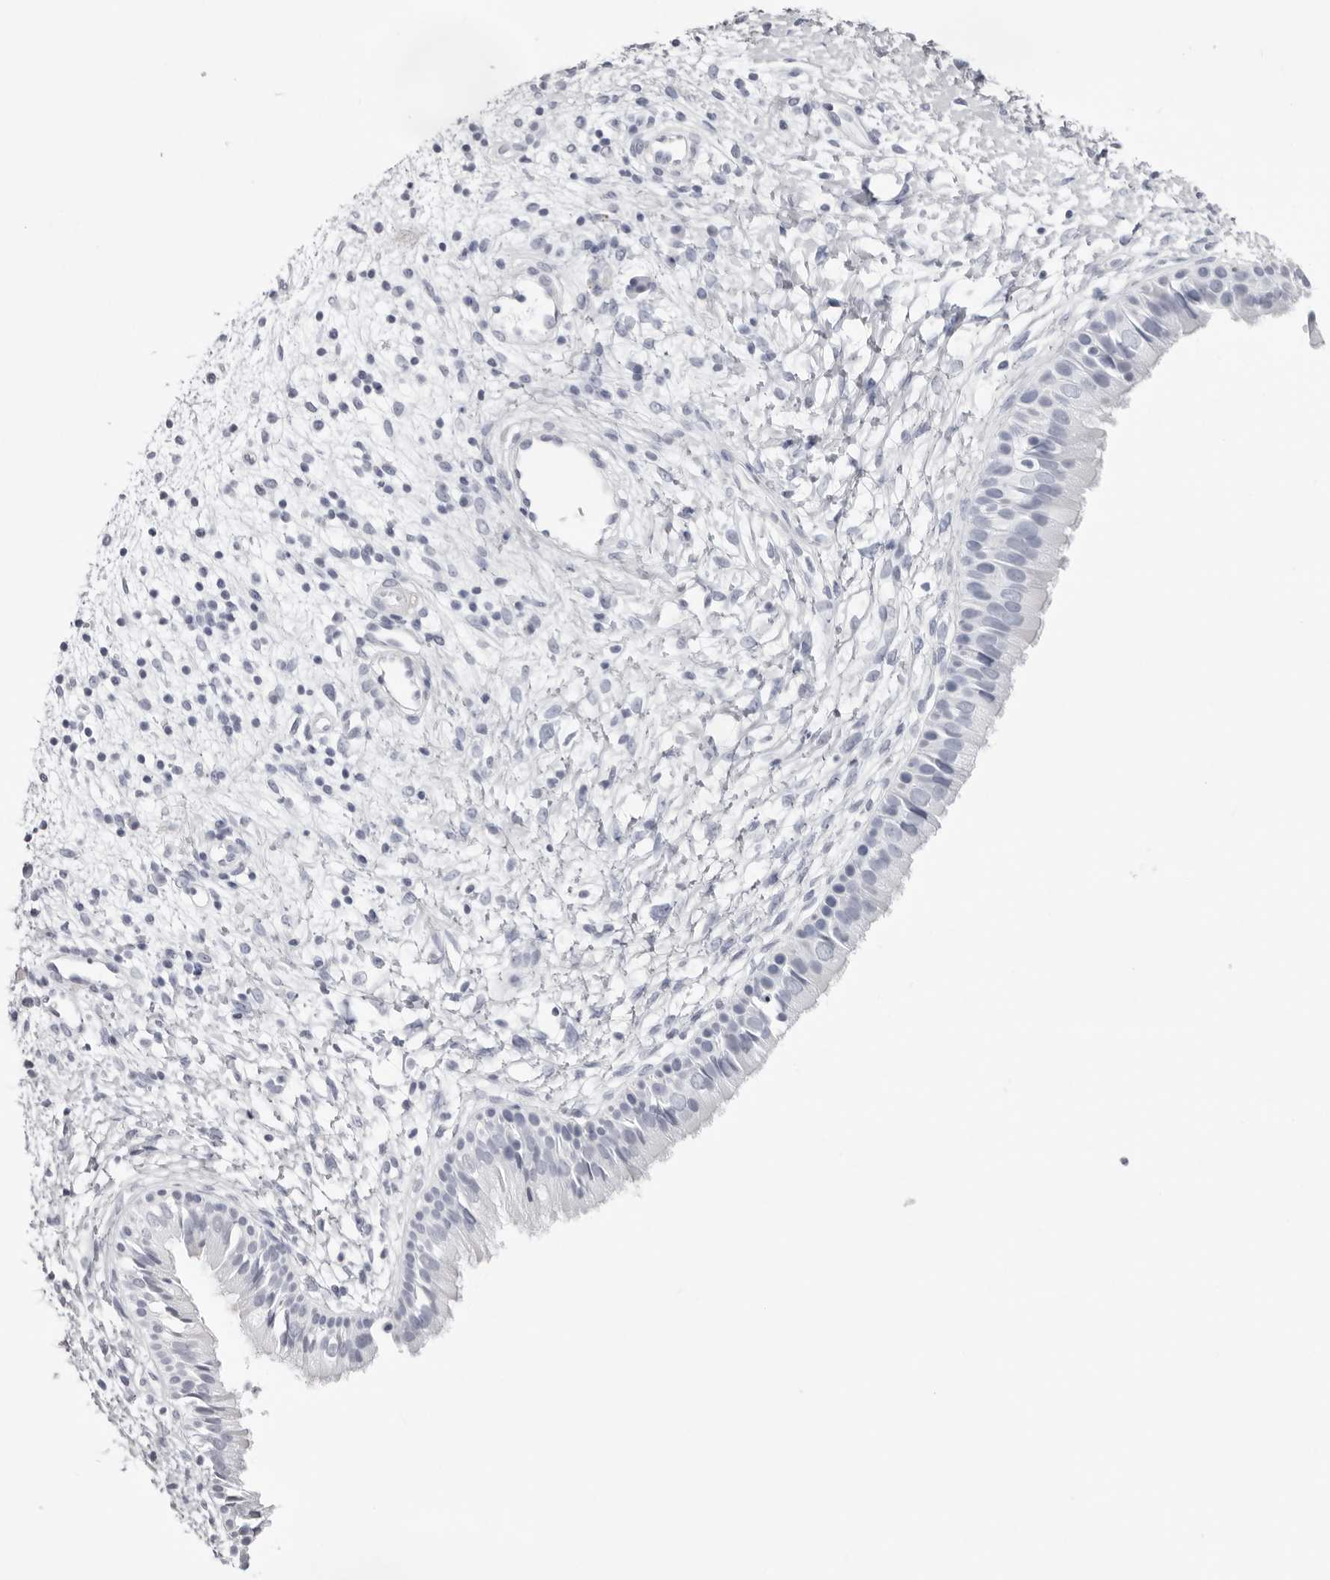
{"staining": {"intensity": "negative", "quantity": "none", "location": "none"}, "tissue": "nasopharynx", "cell_type": "Respiratory epithelial cells", "image_type": "normal", "snomed": [{"axis": "morphology", "description": "Normal tissue, NOS"}, {"axis": "topography", "description": "Nasopharynx"}], "caption": "An image of human nasopharynx is negative for staining in respiratory epithelial cells. Brightfield microscopy of immunohistochemistry stained with DAB (brown) and hematoxylin (blue), captured at high magnification.", "gene": "INSL3", "patient": {"sex": "male", "age": 22}}